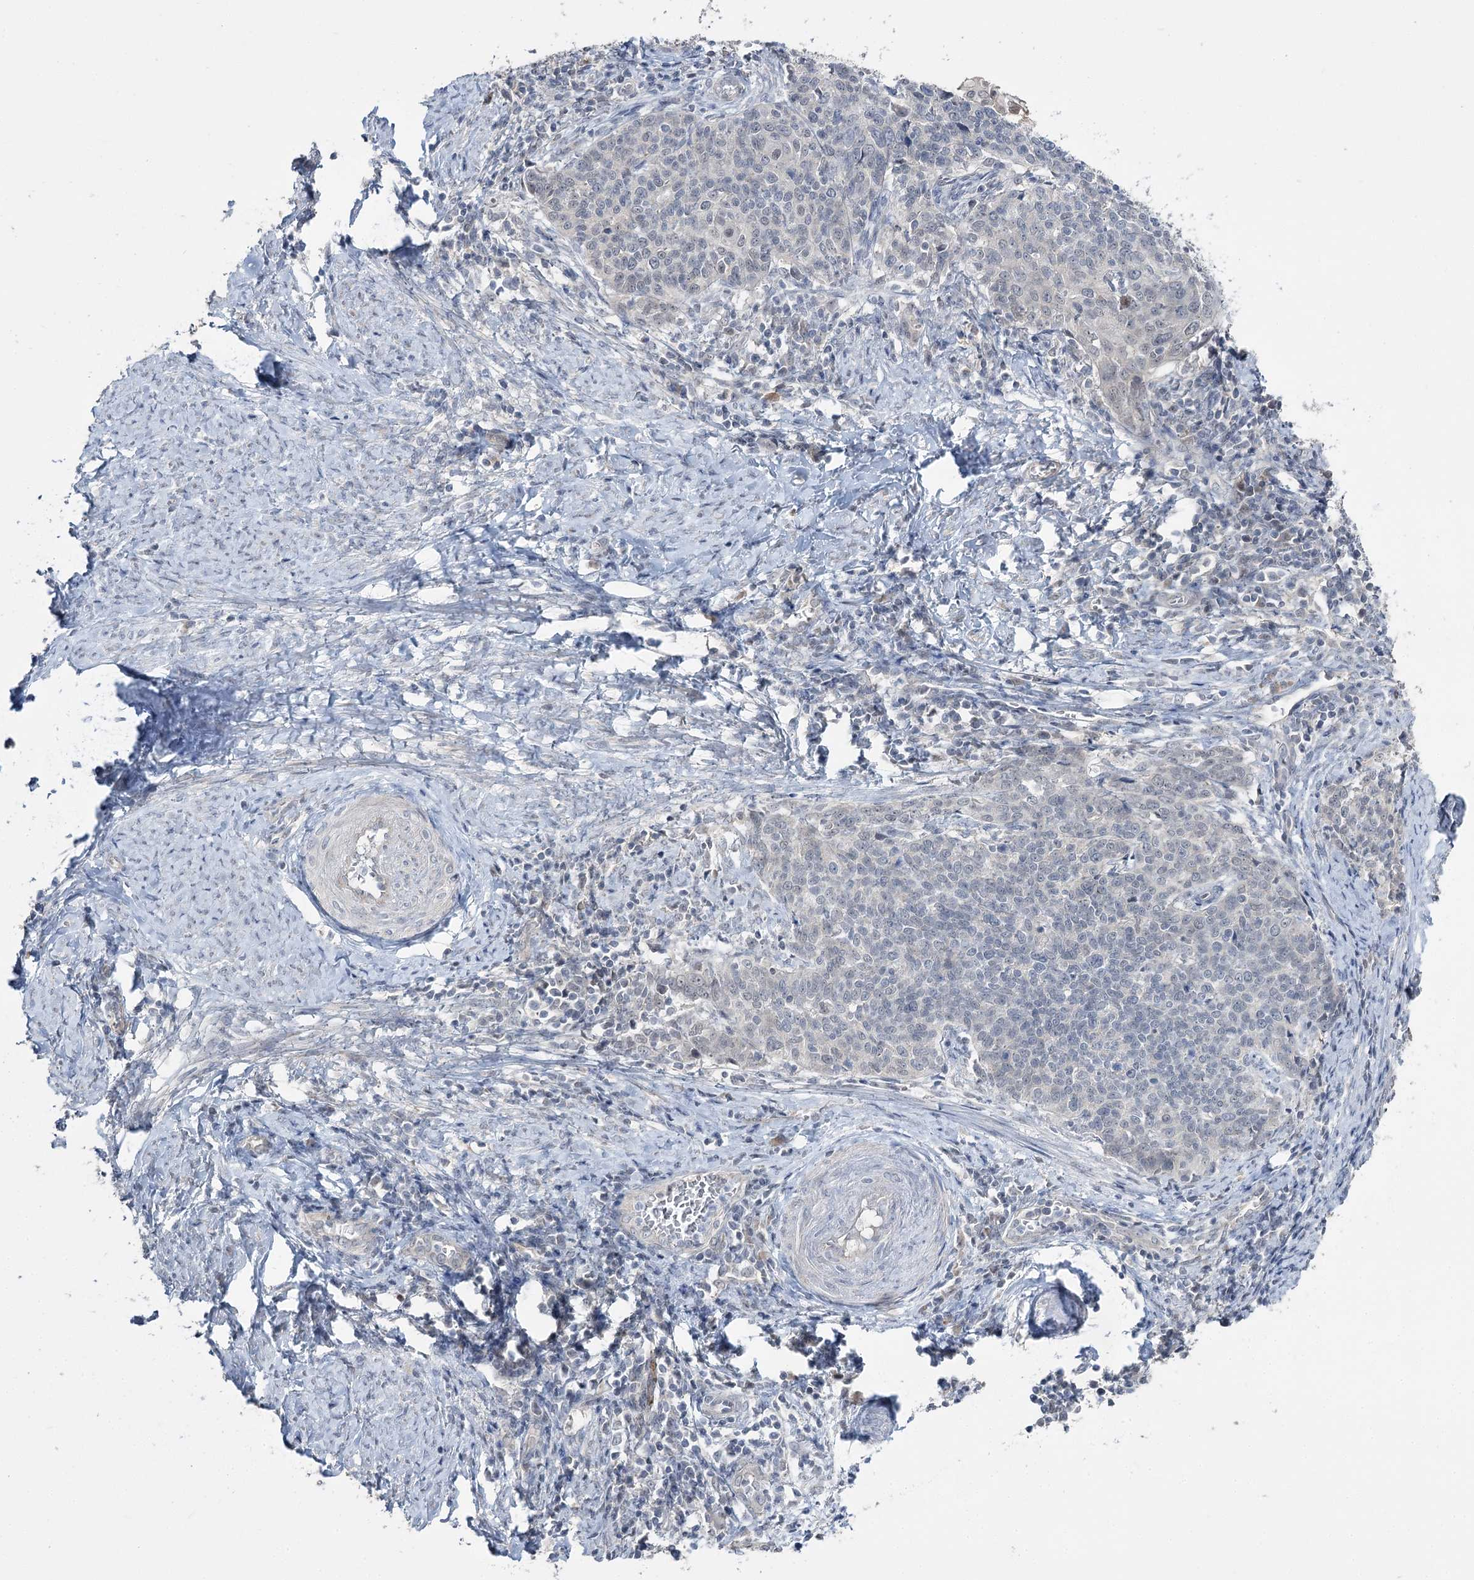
{"staining": {"intensity": "negative", "quantity": "none", "location": "none"}, "tissue": "cervical cancer", "cell_type": "Tumor cells", "image_type": "cancer", "snomed": [{"axis": "morphology", "description": "Squamous cell carcinoma, NOS"}, {"axis": "topography", "description": "Cervix"}], "caption": "High magnification brightfield microscopy of cervical cancer stained with DAB (3,3'-diaminobenzidine) (brown) and counterstained with hematoxylin (blue): tumor cells show no significant positivity.", "gene": "PHYHIPL", "patient": {"sex": "female", "age": 39}}